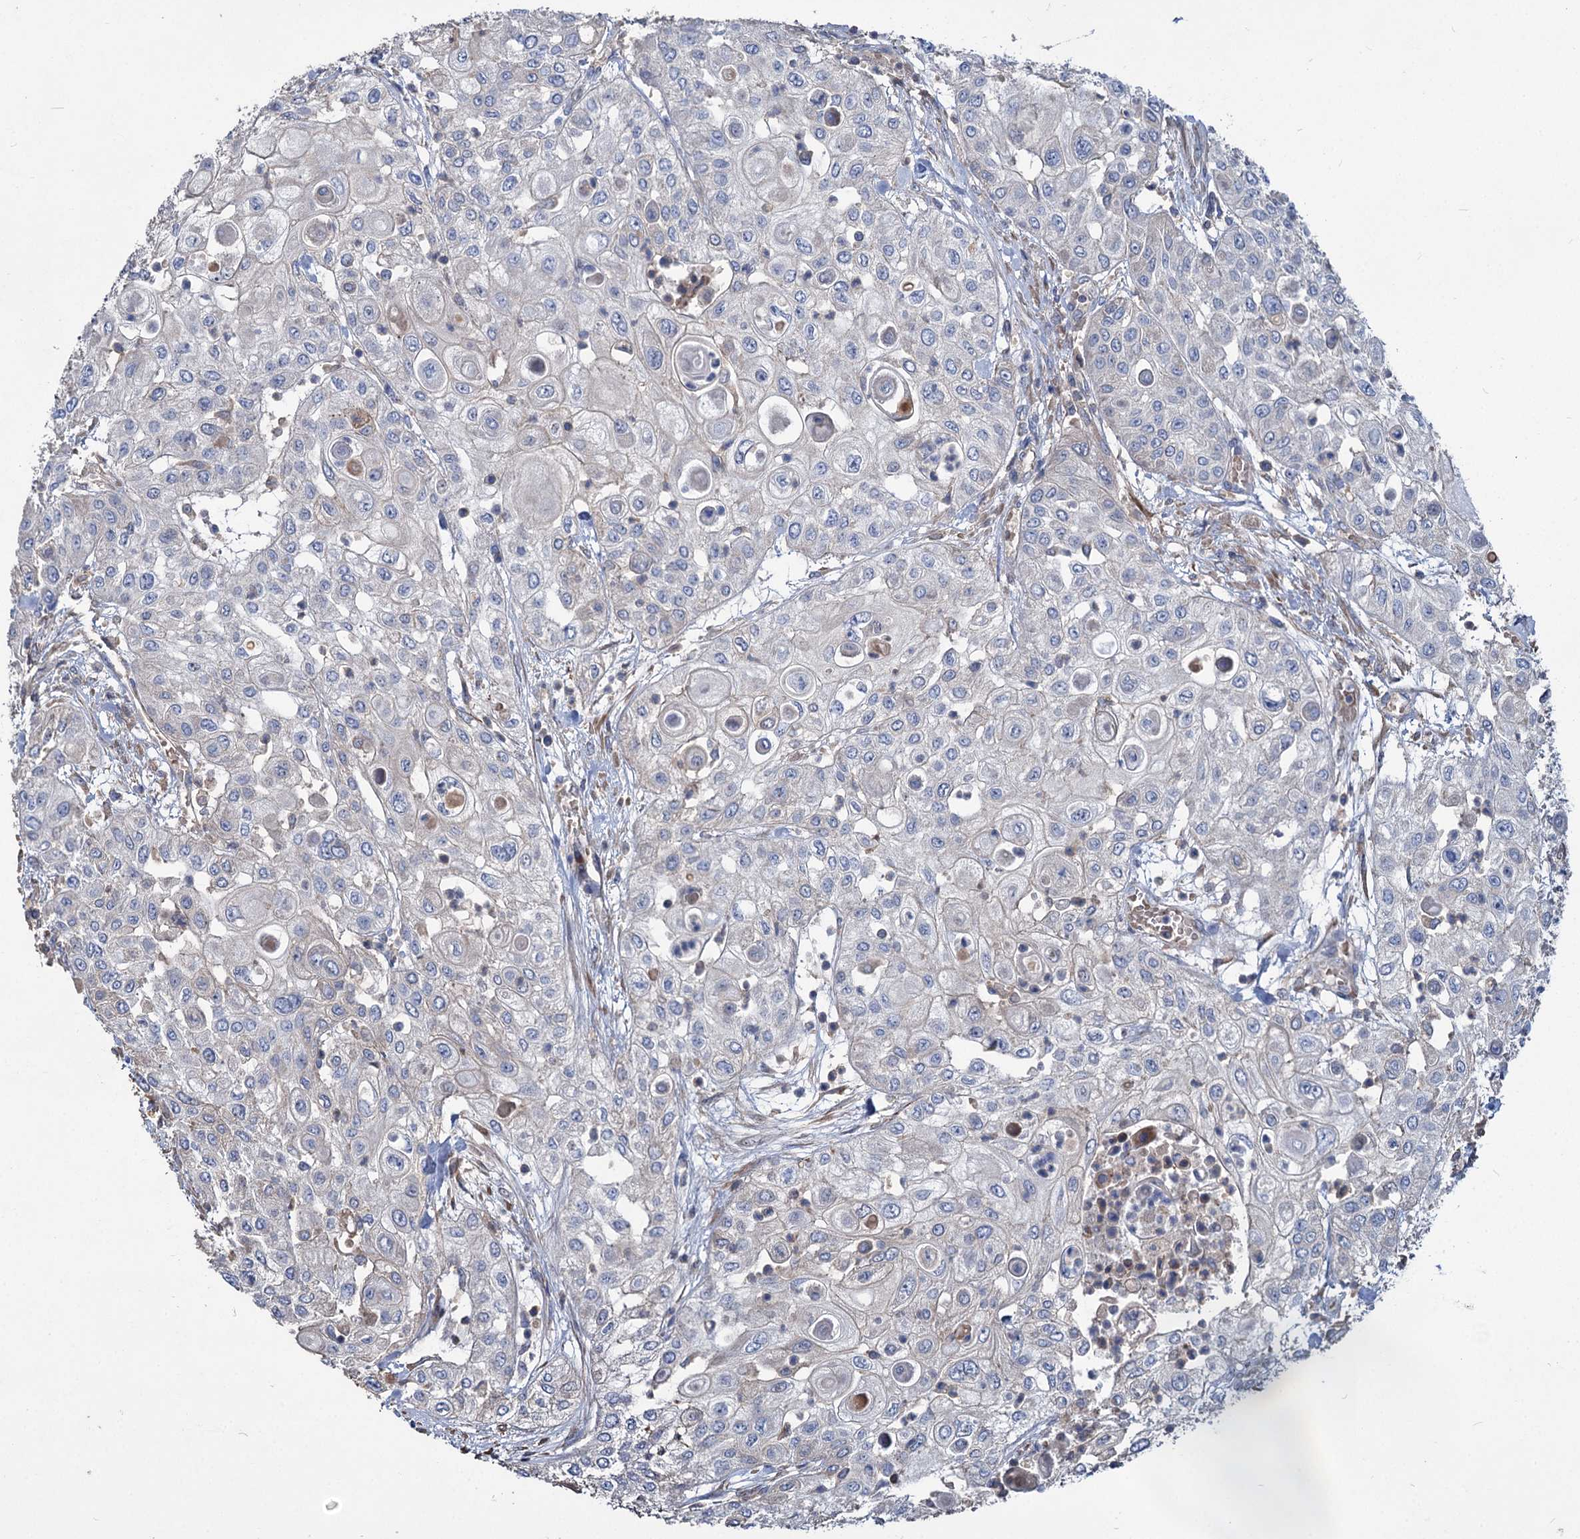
{"staining": {"intensity": "negative", "quantity": "none", "location": "none"}, "tissue": "urothelial cancer", "cell_type": "Tumor cells", "image_type": "cancer", "snomed": [{"axis": "morphology", "description": "Urothelial carcinoma, High grade"}, {"axis": "topography", "description": "Urinary bladder"}], "caption": "An image of urothelial cancer stained for a protein displays no brown staining in tumor cells.", "gene": "URAD", "patient": {"sex": "female", "age": 79}}